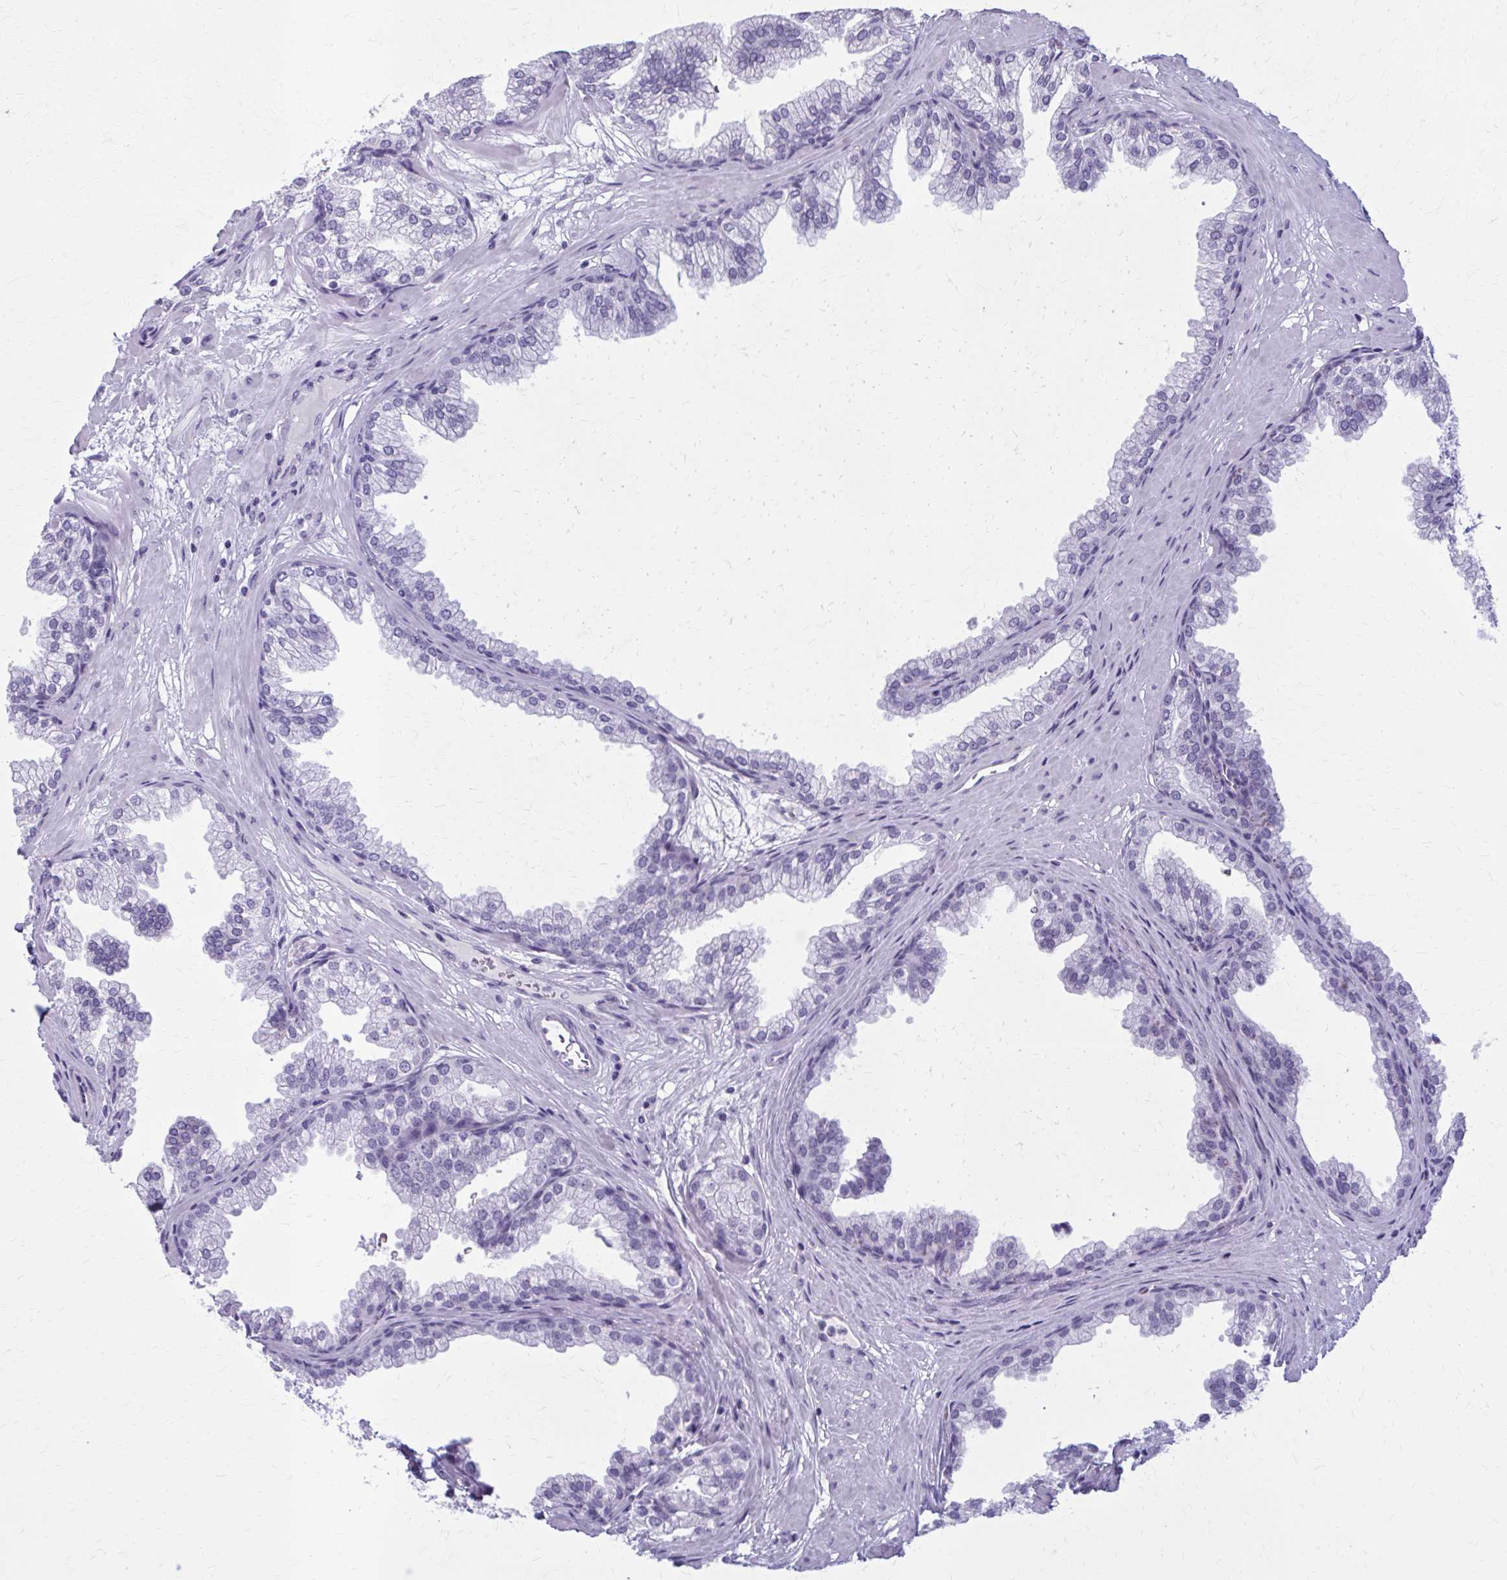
{"staining": {"intensity": "negative", "quantity": "none", "location": "none"}, "tissue": "prostate", "cell_type": "Glandular cells", "image_type": "normal", "snomed": [{"axis": "morphology", "description": "Normal tissue, NOS"}, {"axis": "topography", "description": "Prostate"}], "caption": "Immunohistochemical staining of benign human prostate reveals no significant staining in glandular cells. Nuclei are stained in blue.", "gene": "ZDHHC7", "patient": {"sex": "male", "age": 37}}